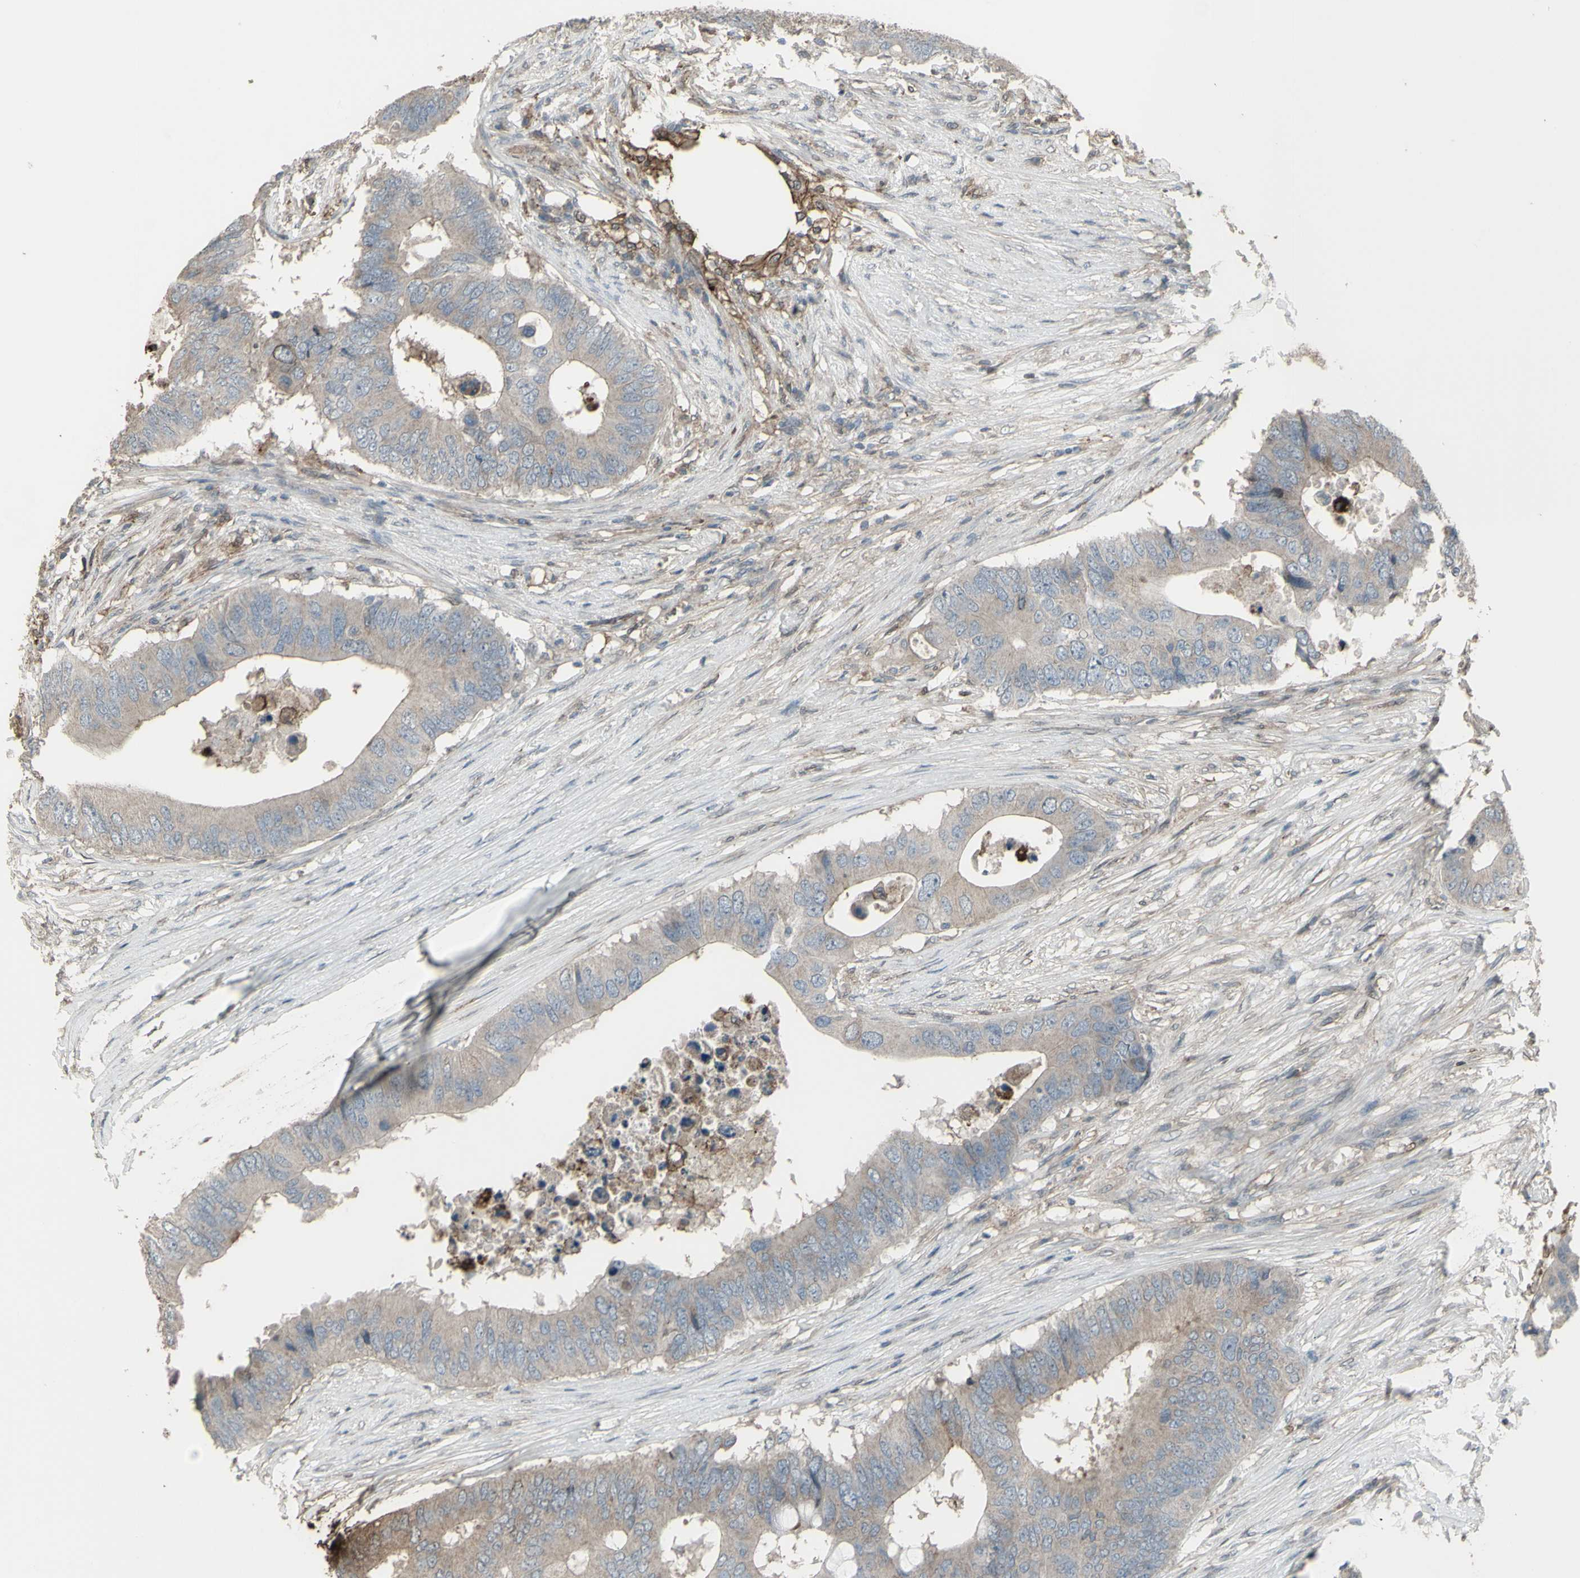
{"staining": {"intensity": "weak", "quantity": ">75%", "location": "cytoplasmic/membranous"}, "tissue": "colorectal cancer", "cell_type": "Tumor cells", "image_type": "cancer", "snomed": [{"axis": "morphology", "description": "Adenocarcinoma, NOS"}, {"axis": "topography", "description": "Colon"}], "caption": "Approximately >75% of tumor cells in colorectal cancer (adenocarcinoma) demonstrate weak cytoplasmic/membranous protein positivity as visualized by brown immunohistochemical staining.", "gene": "SMO", "patient": {"sex": "male", "age": 71}}